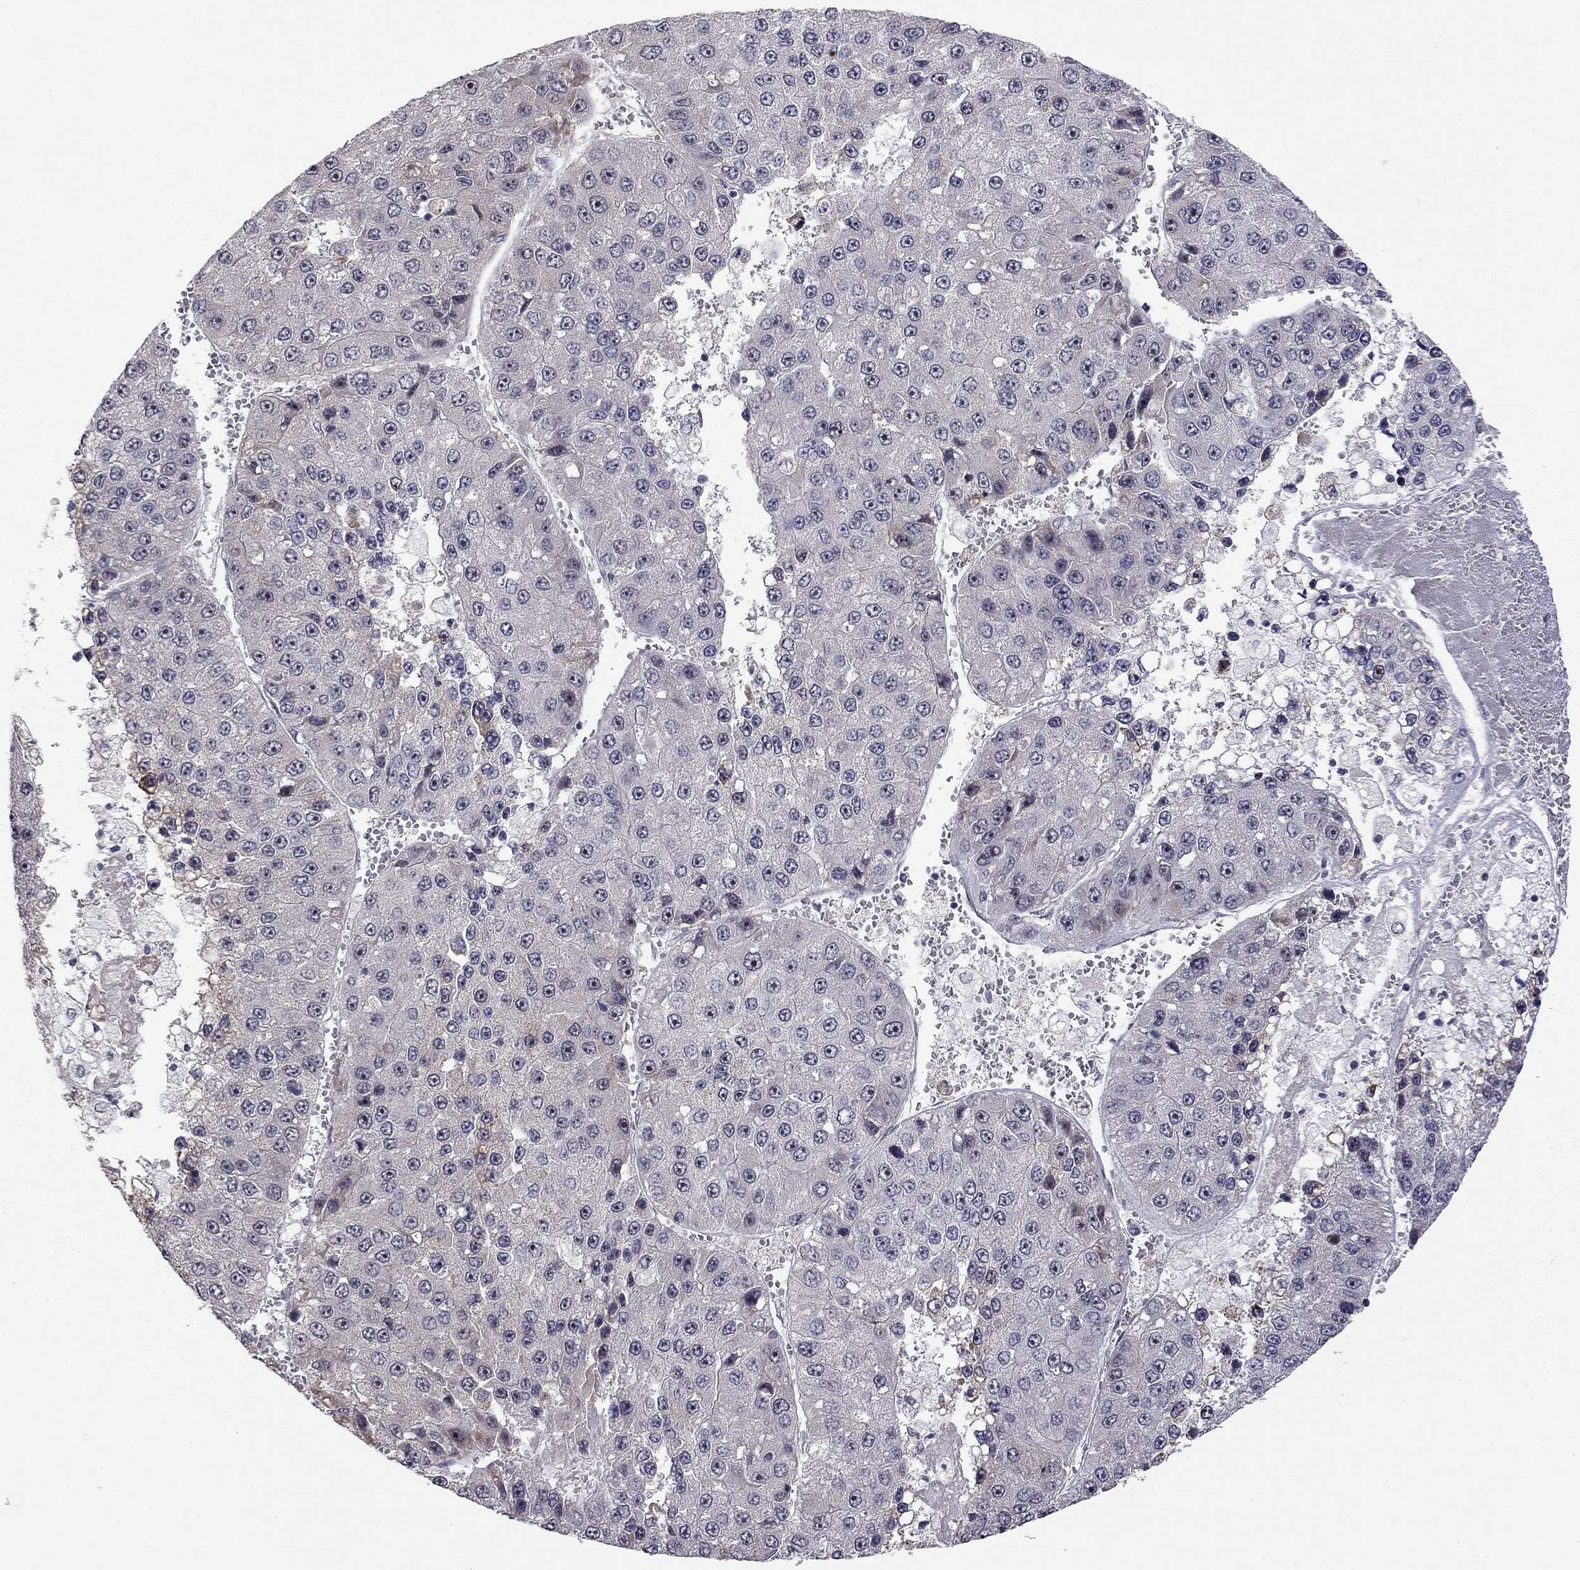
{"staining": {"intensity": "moderate", "quantity": "<25%", "location": "nuclear"}, "tissue": "liver cancer", "cell_type": "Tumor cells", "image_type": "cancer", "snomed": [{"axis": "morphology", "description": "Carcinoma, Hepatocellular, NOS"}, {"axis": "topography", "description": "Liver"}], "caption": "The histopathology image exhibits staining of hepatocellular carcinoma (liver), revealing moderate nuclear protein staining (brown color) within tumor cells.", "gene": "STXBP6", "patient": {"sex": "female", "age": 73}}